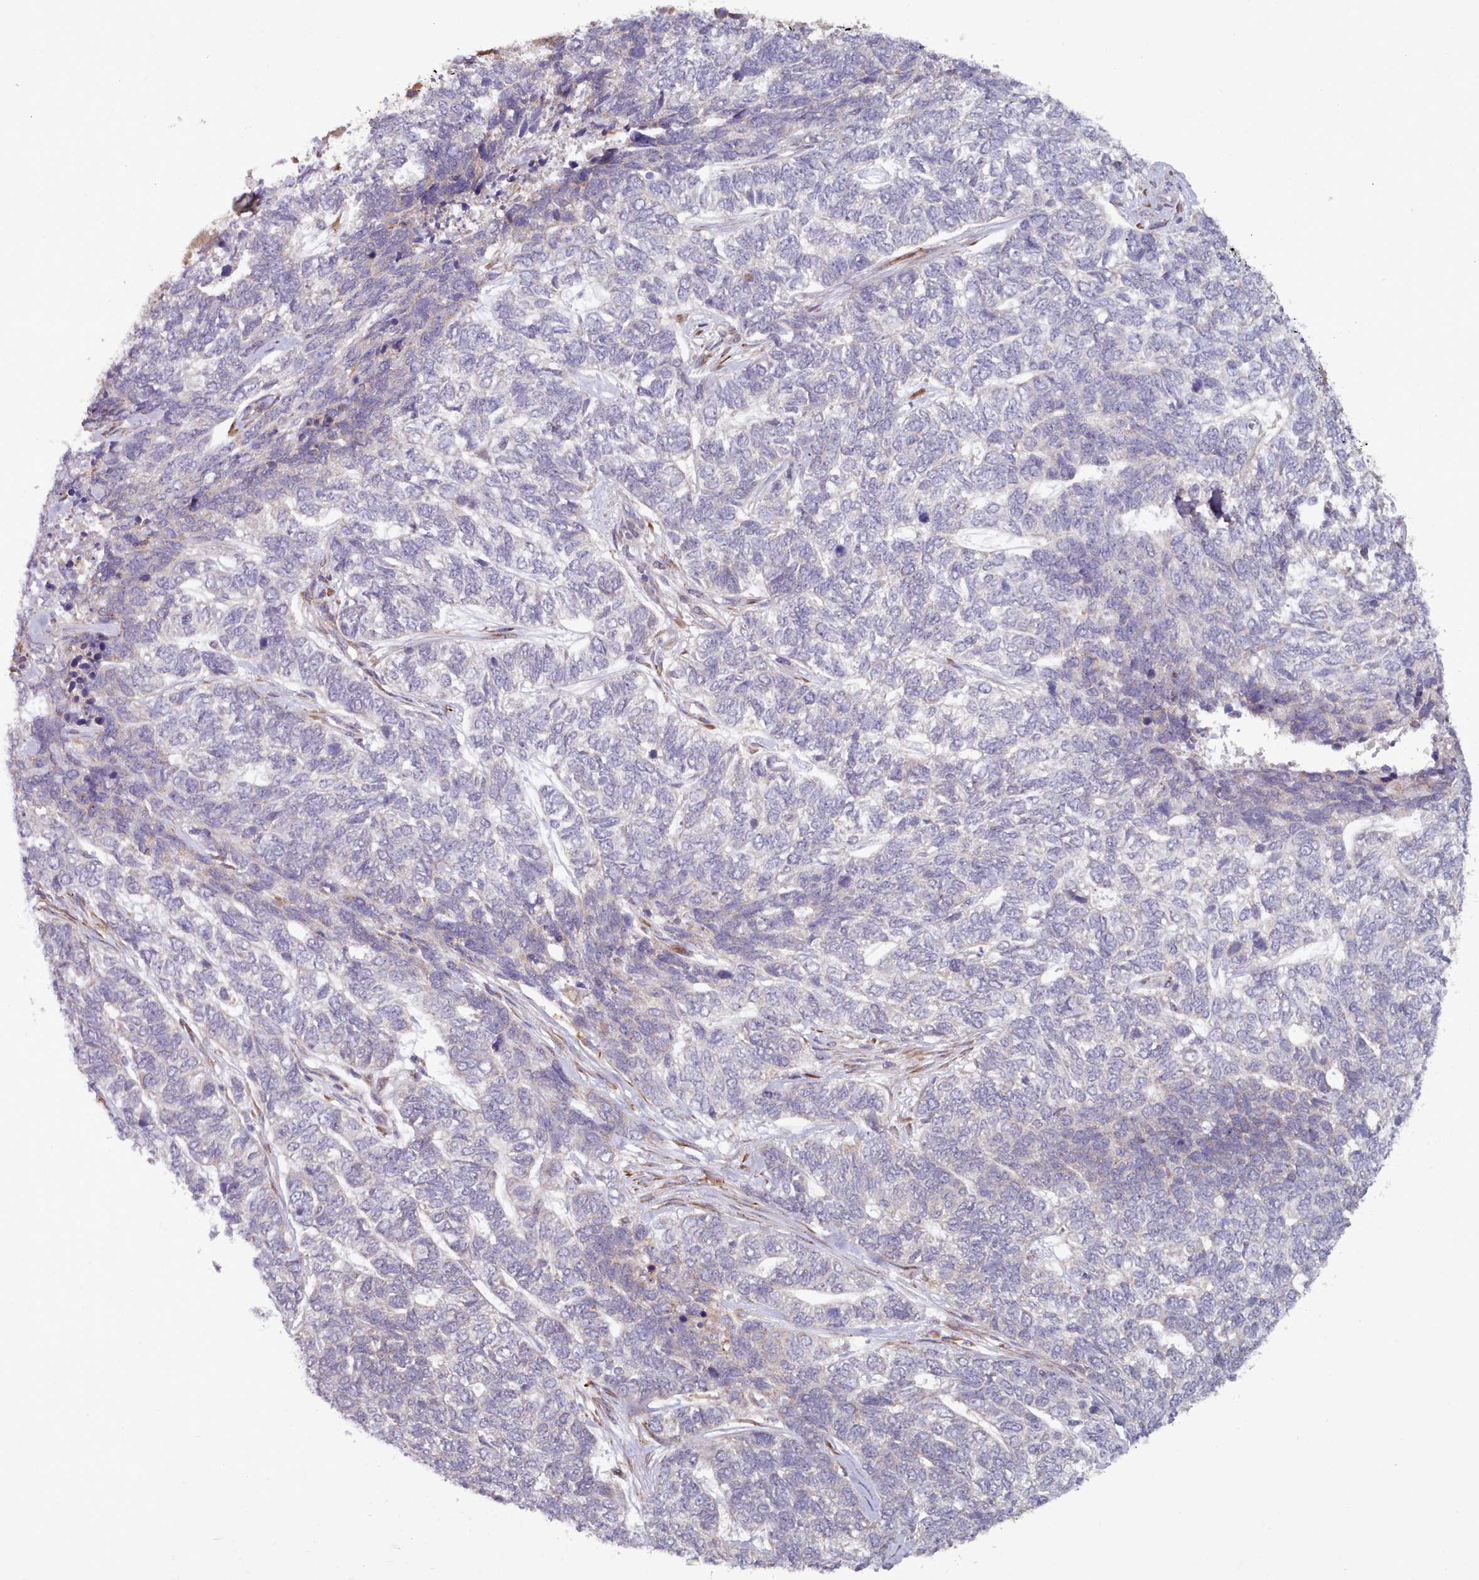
{"staining": {"intensity": "negative", "quantity": "none", "location": "none"}, "tissue": "skin cancer", "cell_type": "Tumor cells", "image_type": "cancer", "snomed": [{"axis": "morphology", "description": "Basal cell carcinoma"}, {"axis": "topography", "description": "Skin"}], "caption": "A histopathology image of human skin cancer (basal cell carcinoma) is negative for staining in tumor cells.", "gene": "TRIM26", "patient": {"sex": "female", "age": 65}}